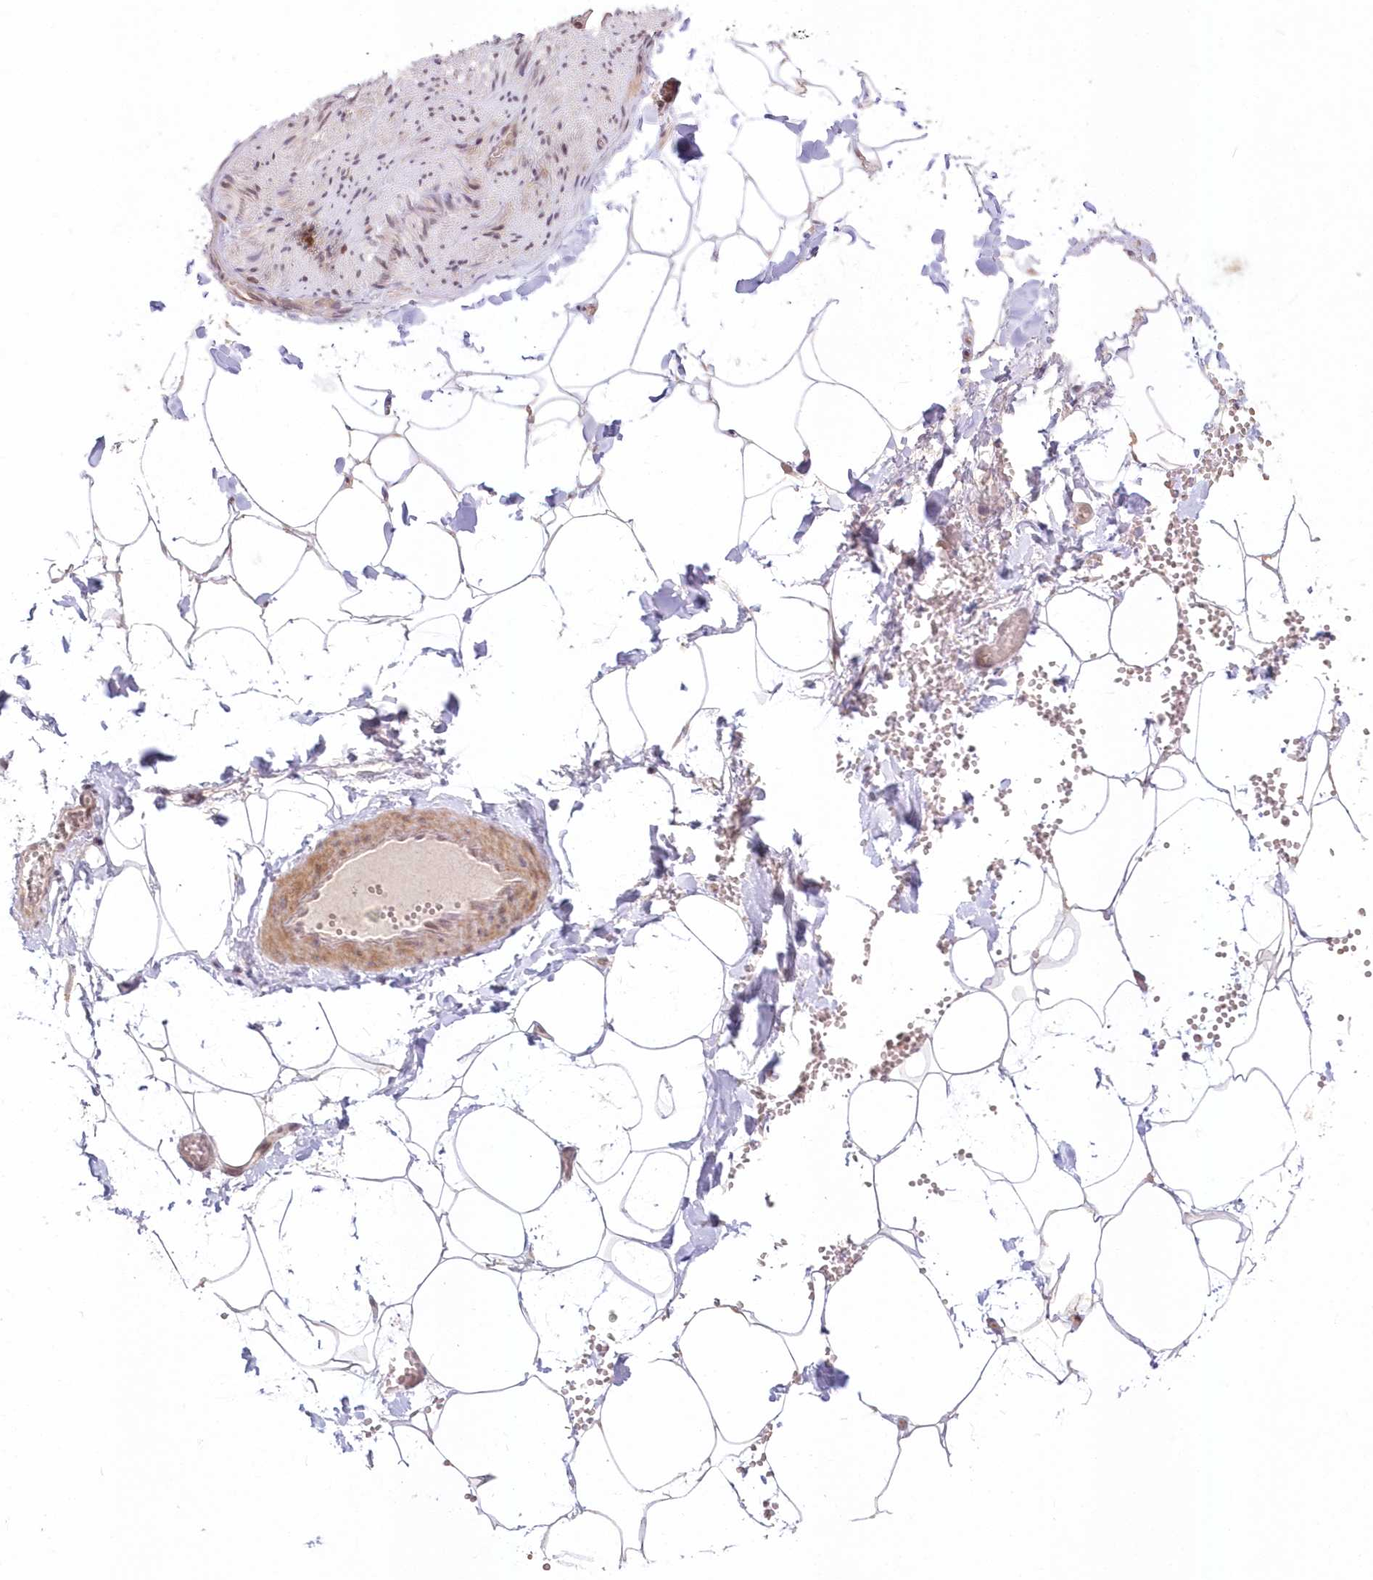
{"staining": {"intensity": "negative", "quantity": "none", "location": "none"}, "tissue": "adipose tissue", "cell_type": "Adipocytes", "image_type": "normal", "snomed": [{"axis": "morphology", "description": "Normal tissue, NOS"}, {"axis": "topography", "description": "Gallbladder"}, {"axis": "topography", "description": "Peripheral nerve tissue"}], "caption": "Protein analysis of benign adipose tissue reveals no significant positivity in adipocytes. (Stains: DAB immunohistochemistry (IHC) with hematoxylin counter stain, Microscopy: brightfield microscopy at high magnification).", "gene": "MTMR3", "patient": {"sex": "male", "age": 38}}